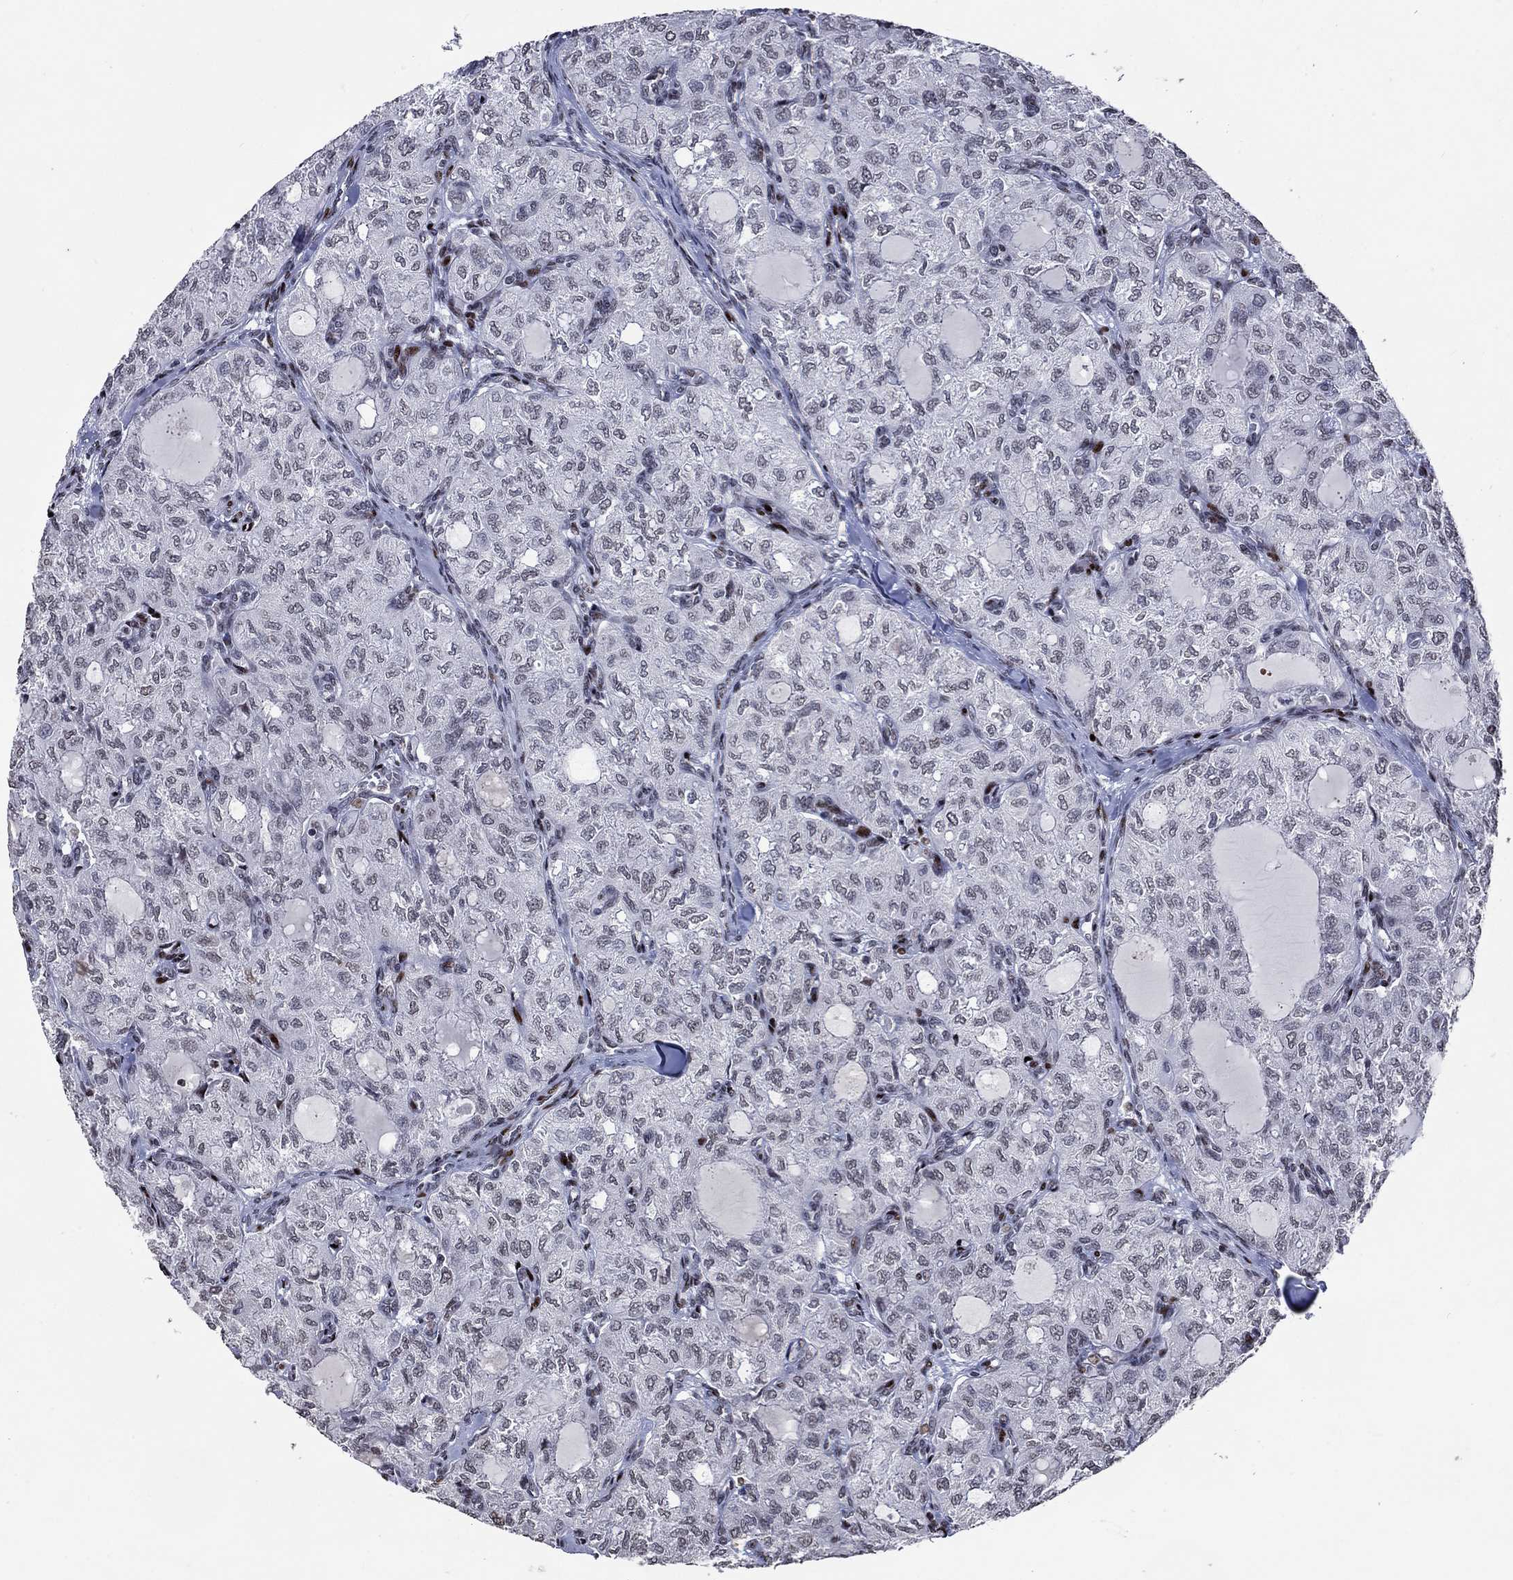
{"staining": {"intensity": "negative", "quantity": "none", "location": "none"}, "tissue": "thyroid cancer", "cell_type": "Tumor cells", "image_type": "cancer", "snomed": [{"axis": "morphology", "description": "Follicular adenoma carcinoma, NOS"}, {"axis": "topography", "description": "Thyroid gland"}], "caption": "DAB immunohistochemical staining of follicular adenoma carcinoma (thyroid) shows no significant staining in tumor cells.", "gene": "SRSF3", "patient": {"sex": "male", "age": 75}}